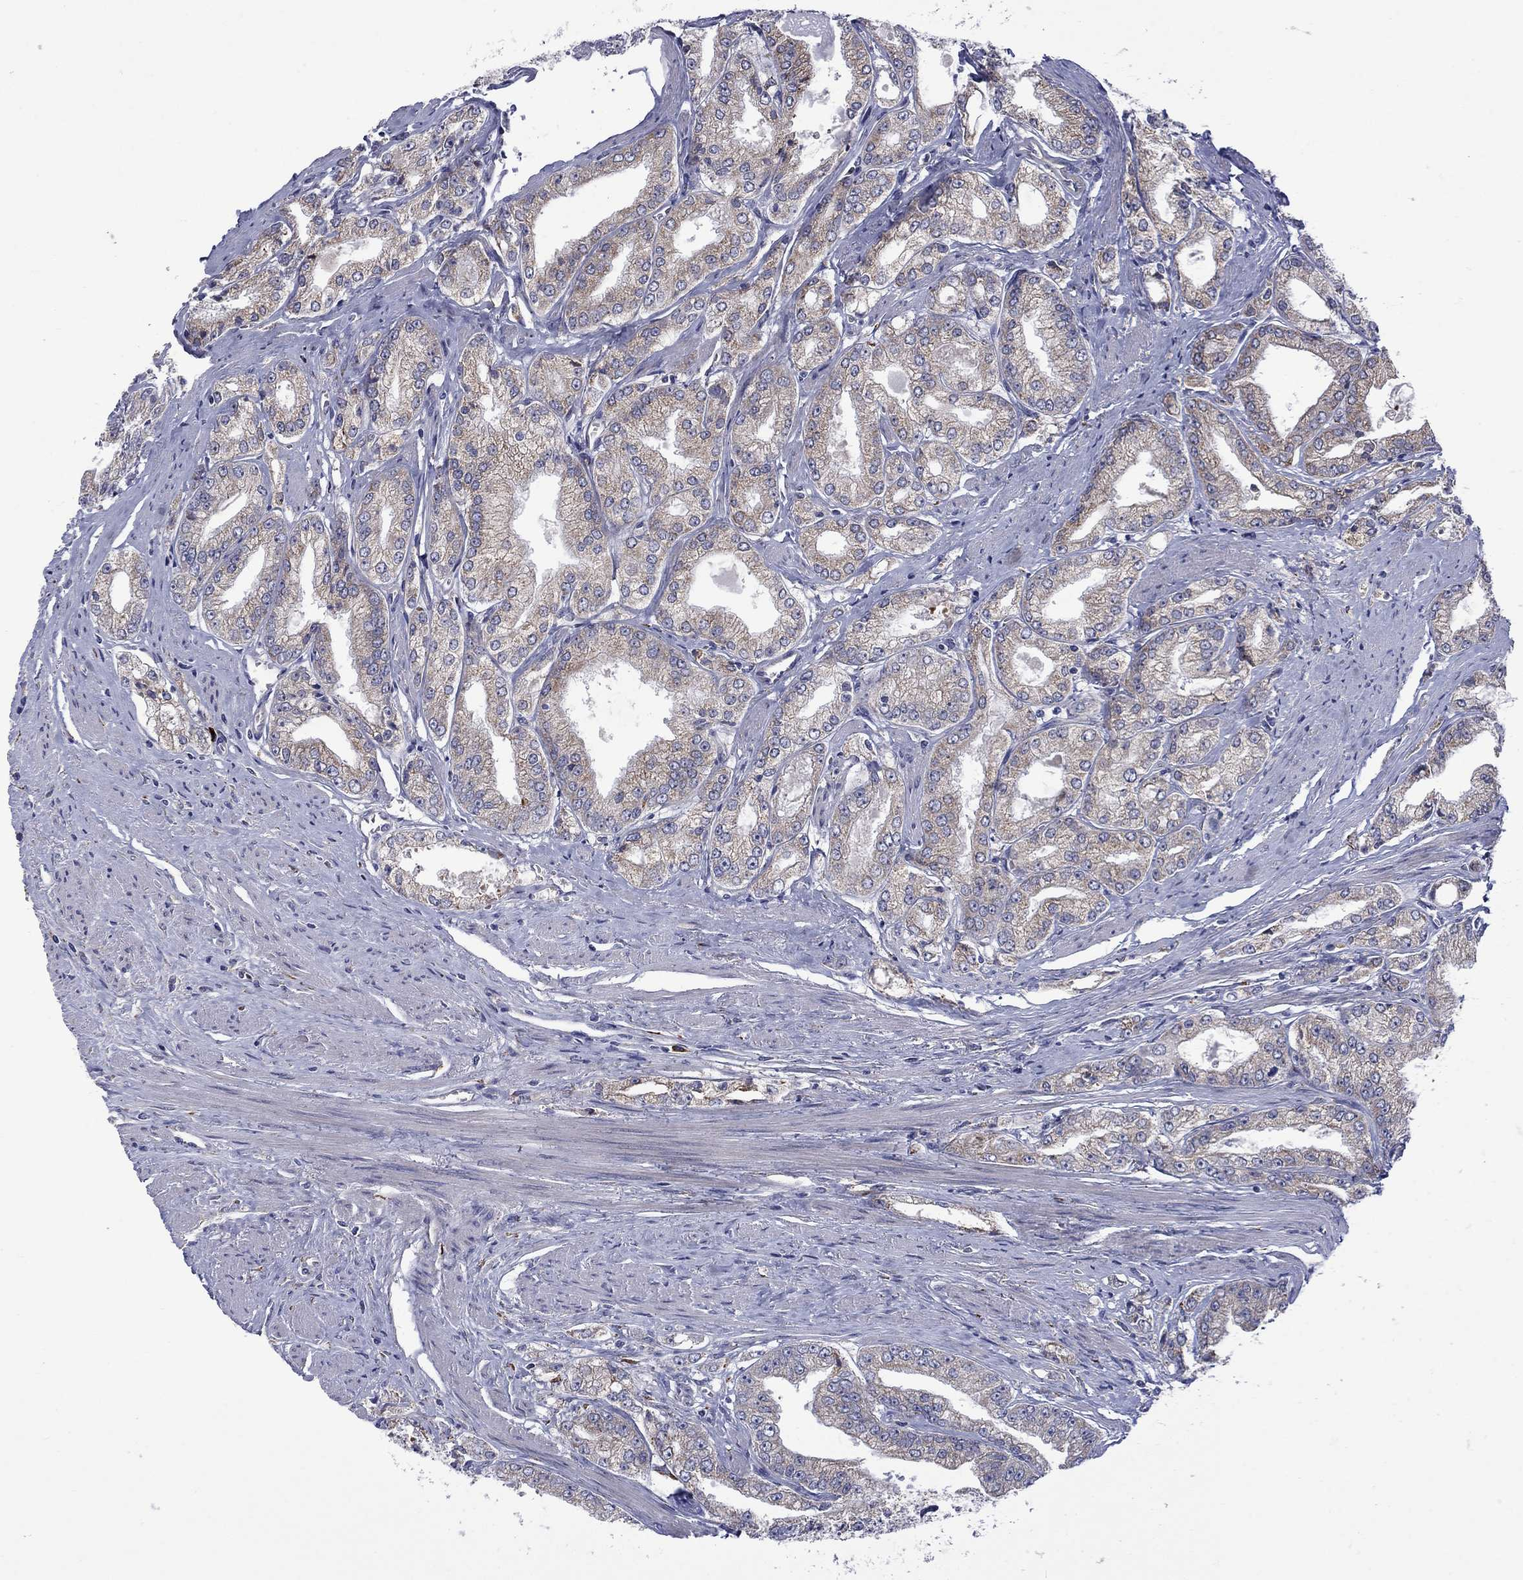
{"staining": {"intensity": "weak", "quantity": "25%-75%", "location": "cytoplasmic/membranous"}, "tissue": "prostate cancer", "cell_type": "Tumor cells", "image_type": "cancer", "snomed": [{"axis": "morphology", "description": "Adenocarcinoma, NOS"}, {"axis": "morphology", "description": "Adenocarcinoma, High grade"}, {"axis": "topography", "description": "Prostate"}], "caption": "The histopathology image shows staining of prostate high-grade adenocarcinoma, revealing weak cytoplasmic/membranous protein staining (brown color) within tumor cells.", "gene": "ASNS", "patient": {"sex": "male", "age": 70}}